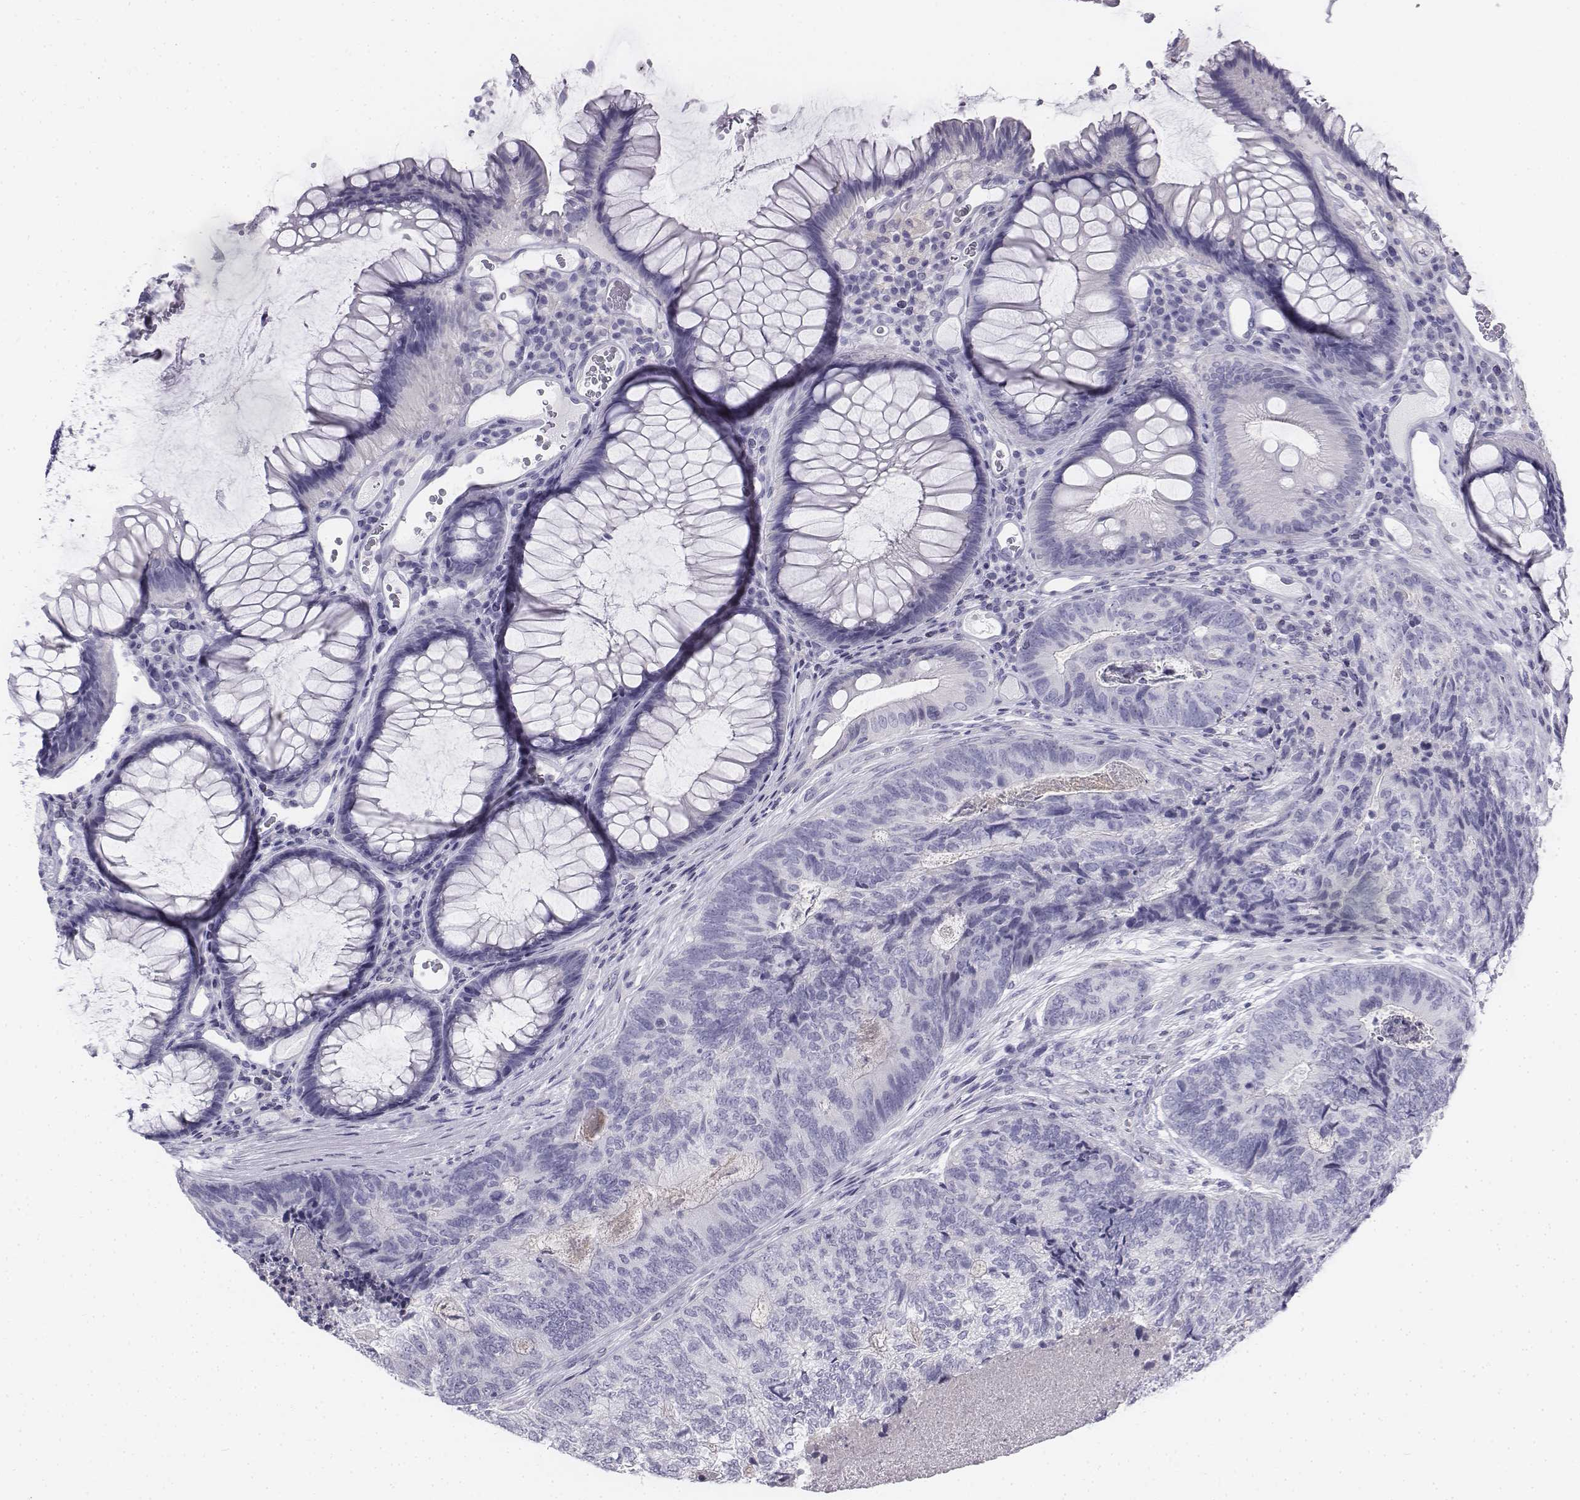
{"staining": {"intensity": "negative", "quantity": "none", "location": "none"}, "tissue": "colorectal cancer", "cell_type": "Tumor cells", "image_type": "cancer", "snomed": [{"axis": "morphology", "description": "Adenocarcinoma, NOS"}, {"axis": "topography", "description": "Colon"}], "caption": "Colorectal cancer was stained to show a protein in brown. There is no significant expression in tumor cells.", "gene": "TH", "patient": {"sex": "female", "age": 67}}